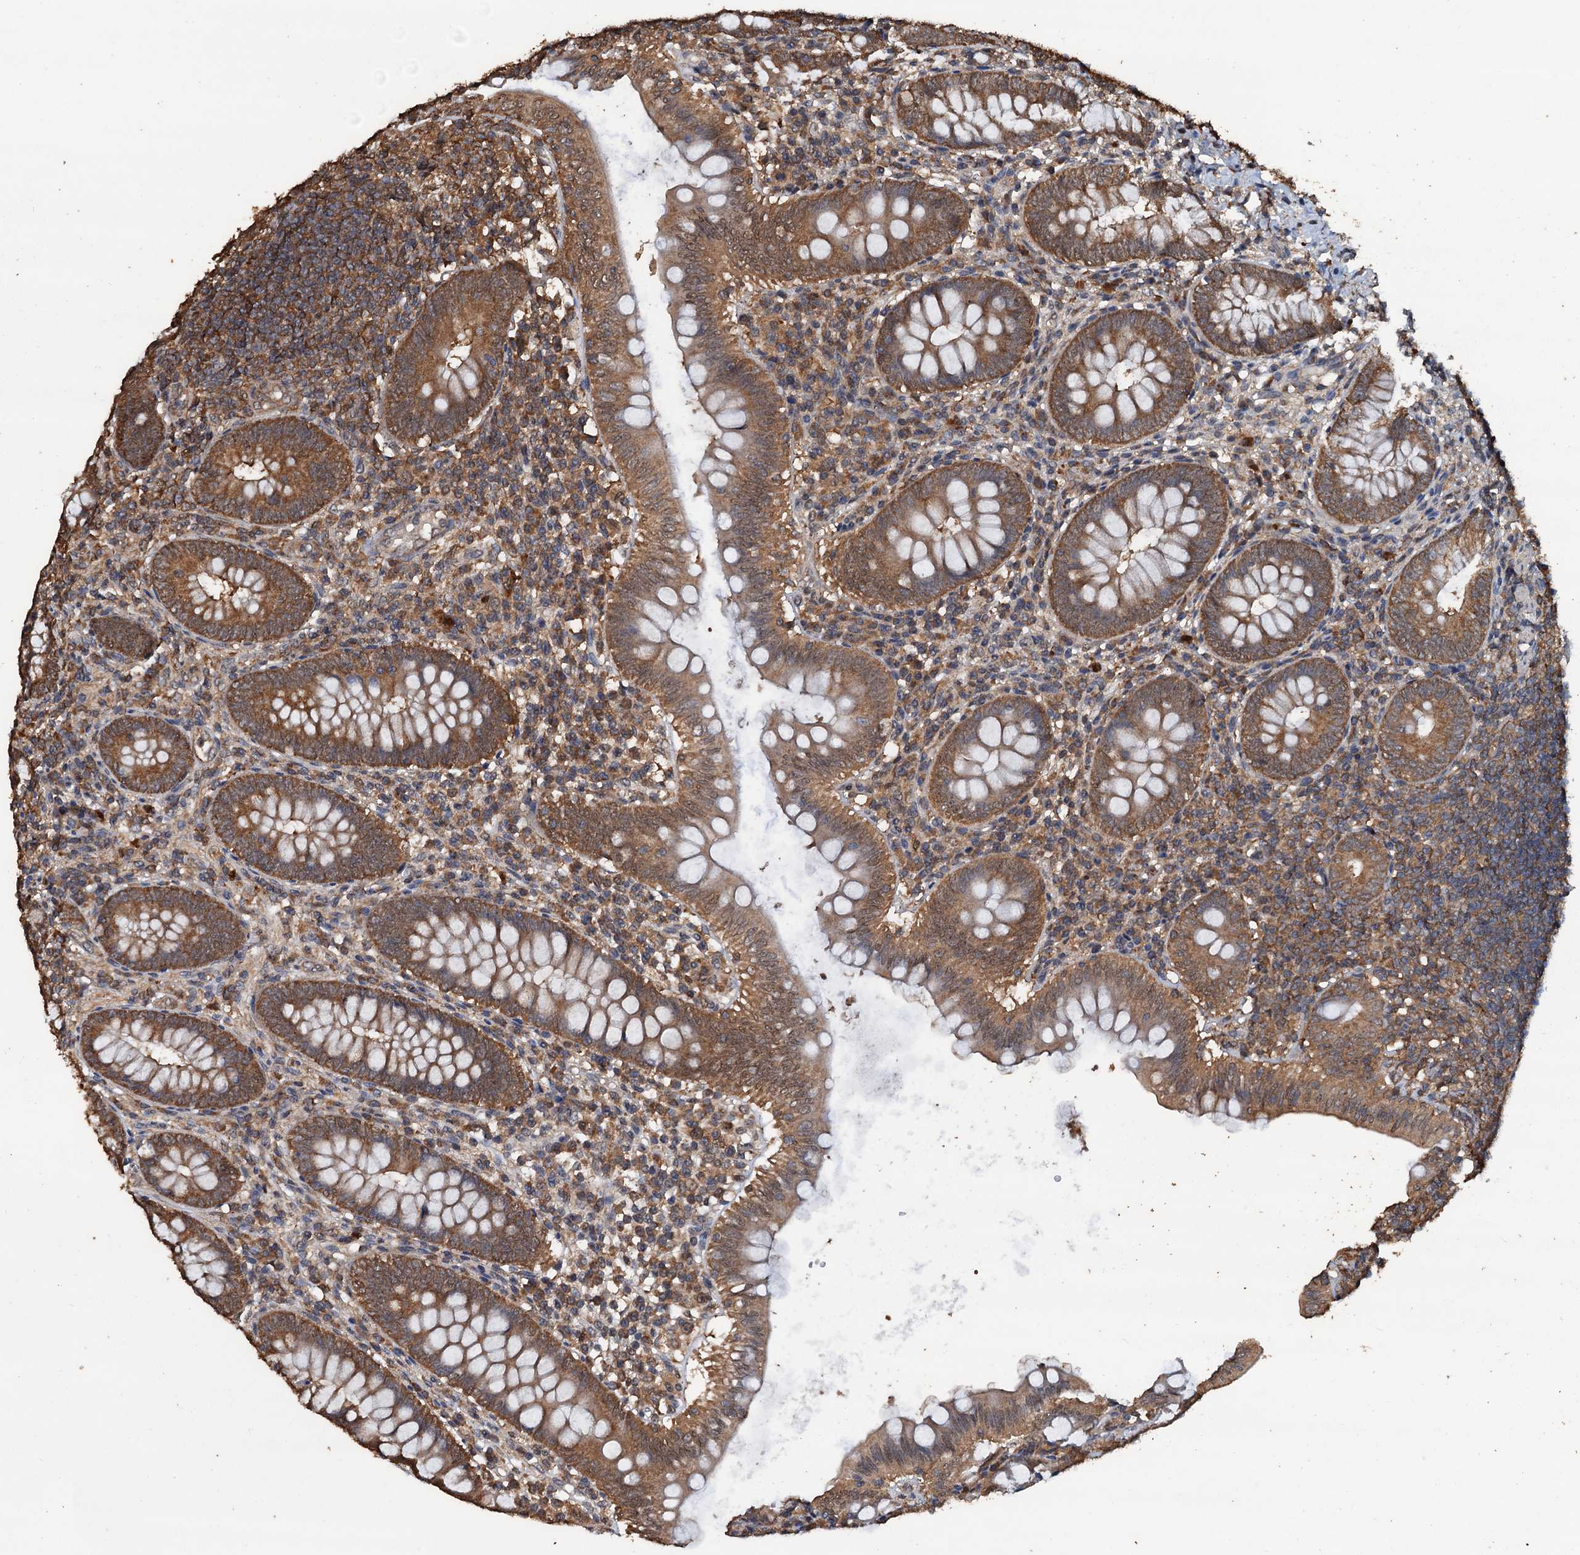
{"staining": {"intensity": "moderate", "quantity": ">75%", "location": "cytoplasmic/membranous"}, "tissue": "appendix", "cell_type": "Glandular cells", "image_type": "normal", "snomed": [{"axis": "morphology", "description": "Normal tissue, NOS"}, {"axis": "topography", "description": "Appendix"}], "caption": "Protein analysis of unremarkable appendix reveals moderate cytoplasmic/membranous positivity in about >75% of glandular cells.", "gene": "PSMD9", "patient": {"sex": "male", "age": 14}}